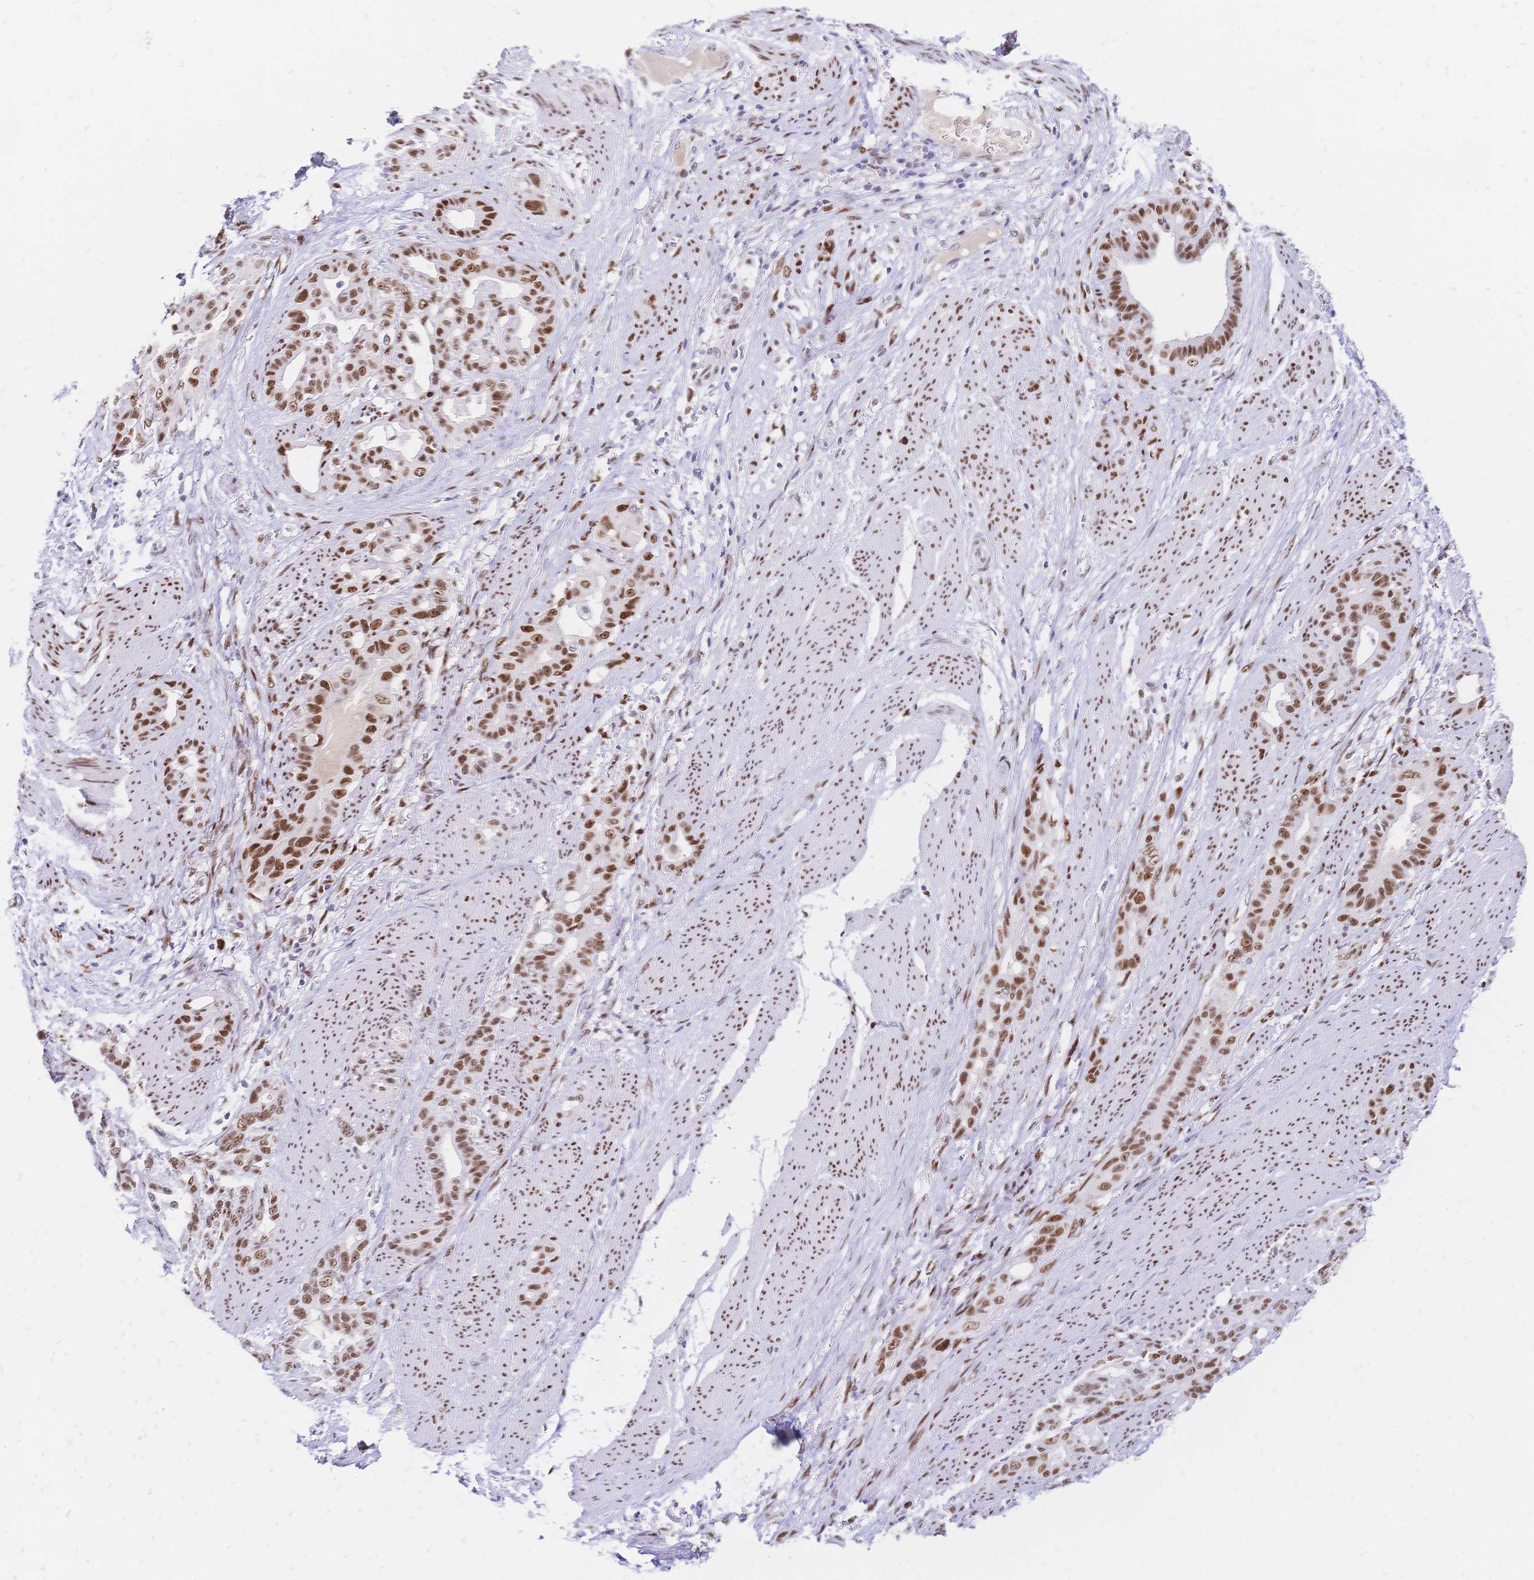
{"staining": {"intensity": "moderate", "quantity": ">75%", "location": "nuclear"}, "tissue": "stomach cancer", "cell_type": "Tumor cells", "image_type": "cancer", "snomed": [{"axis": "morphology", "description": "Normal tissue, NOS"}, {"axis": "morphology", "description": "Adenocarcinoma, NOS"}, {"axis": "topography", "description": "Esophagus"}, {"axis": "topography", "description": "Stomach, upper"}], "caption": "Protein staining of stomach adenocarcinoma tissue exhibits moderate nuclear expression in about >75% of tumor cells.", "gene": "NFIC", "patient": {"sex": "male", "age": 62}}